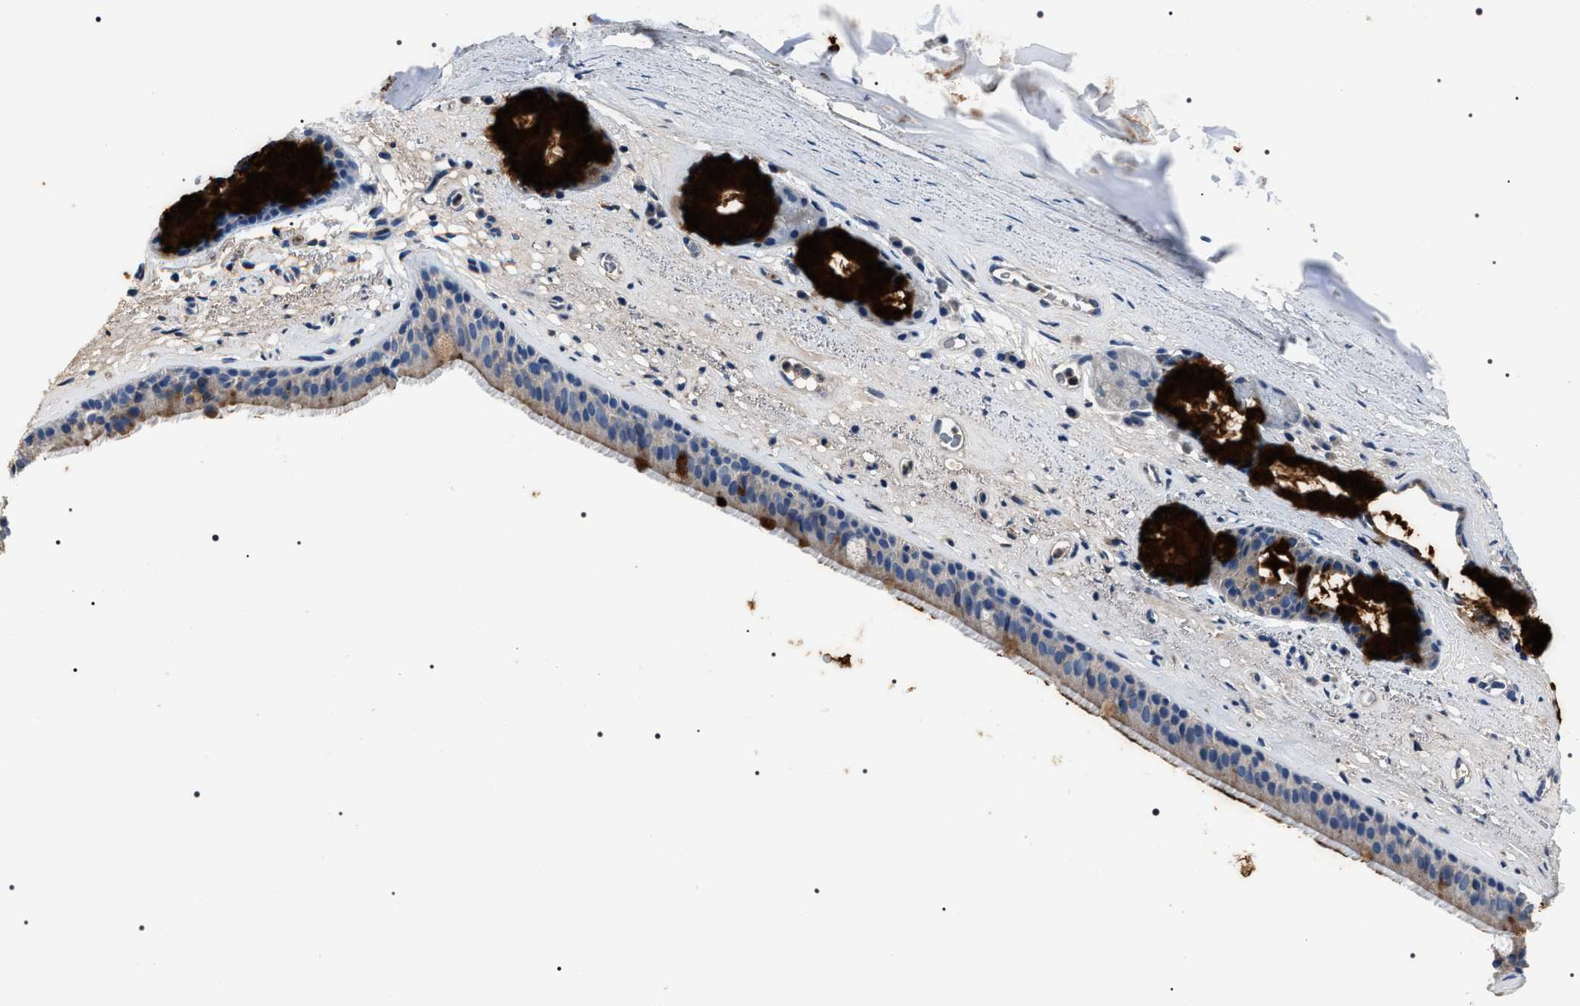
{"staining": {"intensity": "moderate", "quantity": "25%-75%", "location": "cytoplasmic/membranous"}, "tissue": "bronchus", "cell_type": "Respiratory epithelial cells", "image_type": "normal", "snomed": [{"axis": "morphology", "description": "Normal tissue, NOS"}, {"axis": "topography", "description": "Cartilage tissue"}], "caption": "Brown immunohistochemical staining in unremarkable bronchus shows moderate cytoplasmic/membranous positivity in approximately 25%-75% of respiratory epithelial cells.", "gene": "TRIM54", "patient": {"sex": "female", "age": 63}}